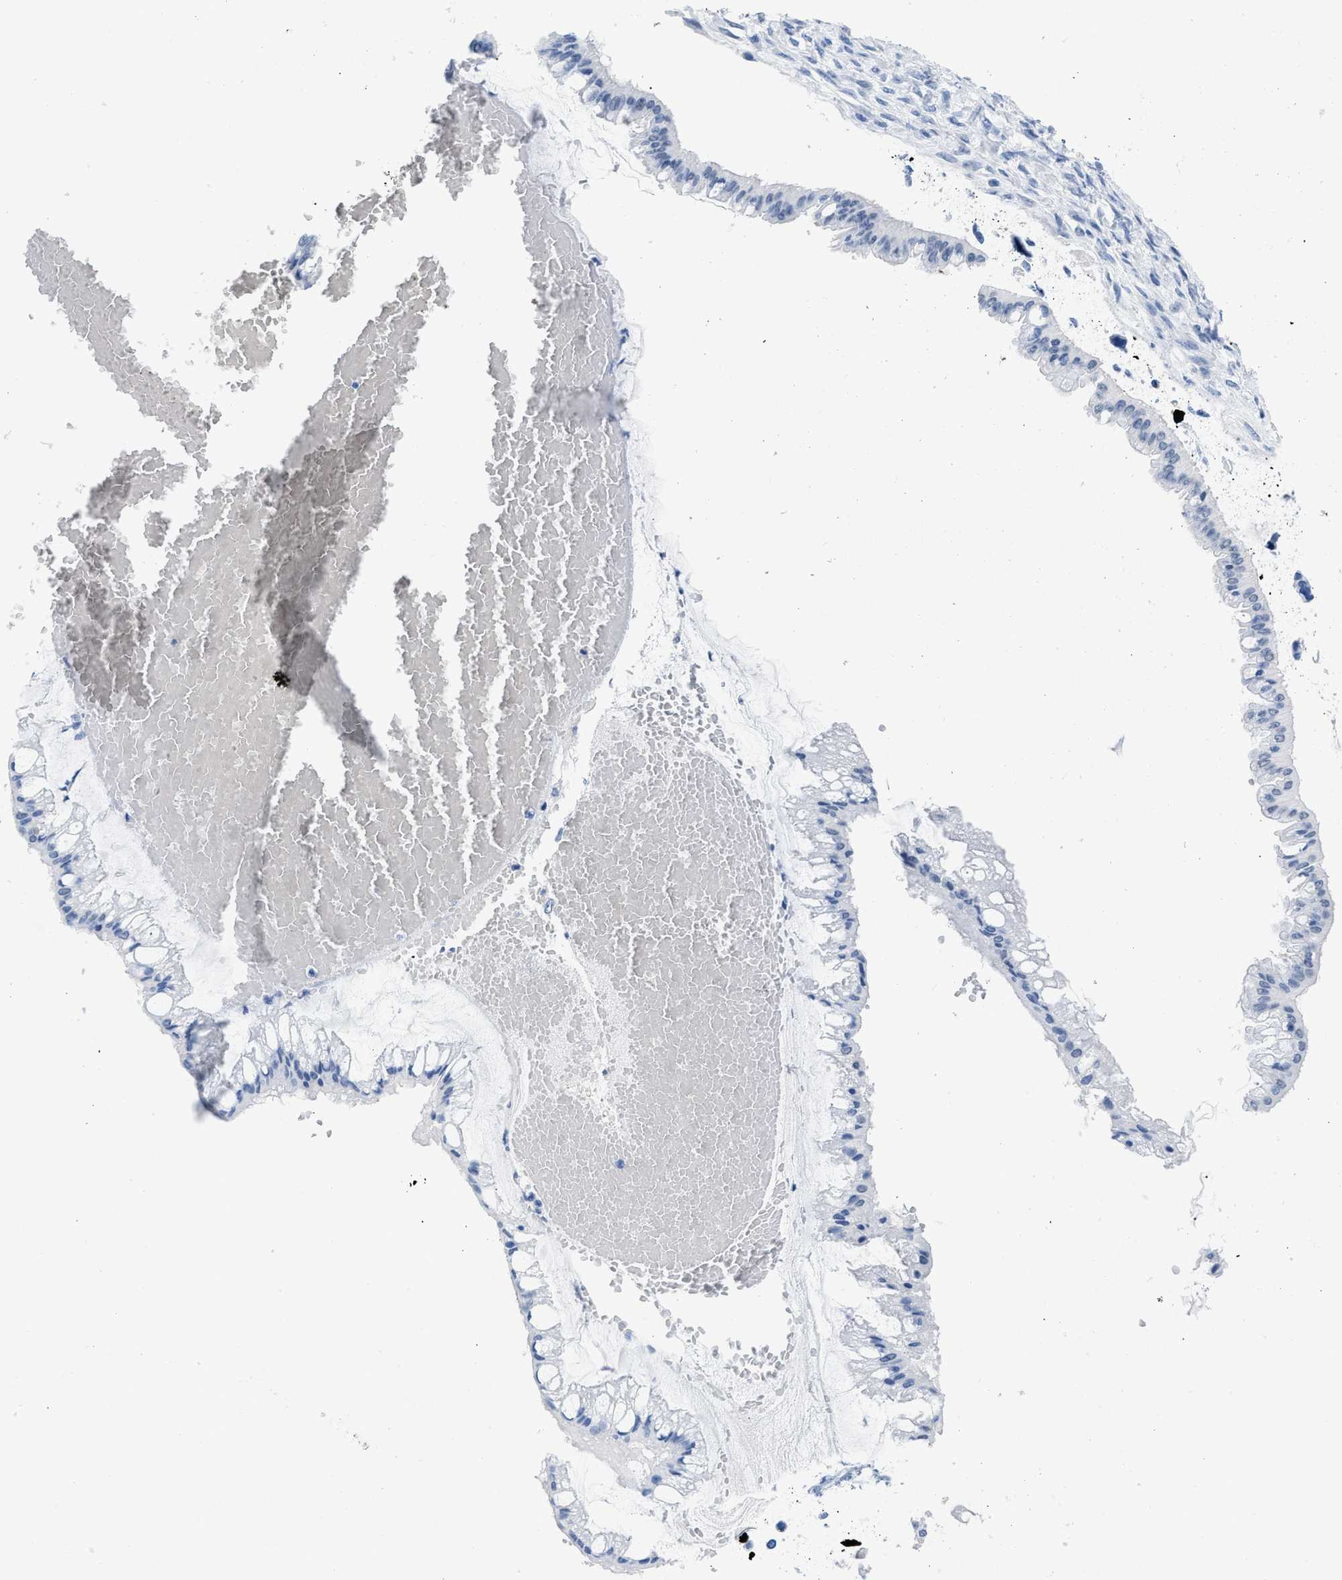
{"staining": {"intensity": "negative", "quantity": "none", "location": "none"}, "tissue": "ovarian cancer", "cell_type": "Tumor cells", "image_type": "cancer", "snomed": [{"axis": "morphology", "description": "Cystadenocarcinoma, mucinous, NOS"}, {"axis": "topography", "description": "Ovary"}], "caption": "Histopathology image shows no significant protein staining in tumor cells of ovarian cancer.", "gene": "NFATC2", "patient": {"sex": "female", "age": 73}}